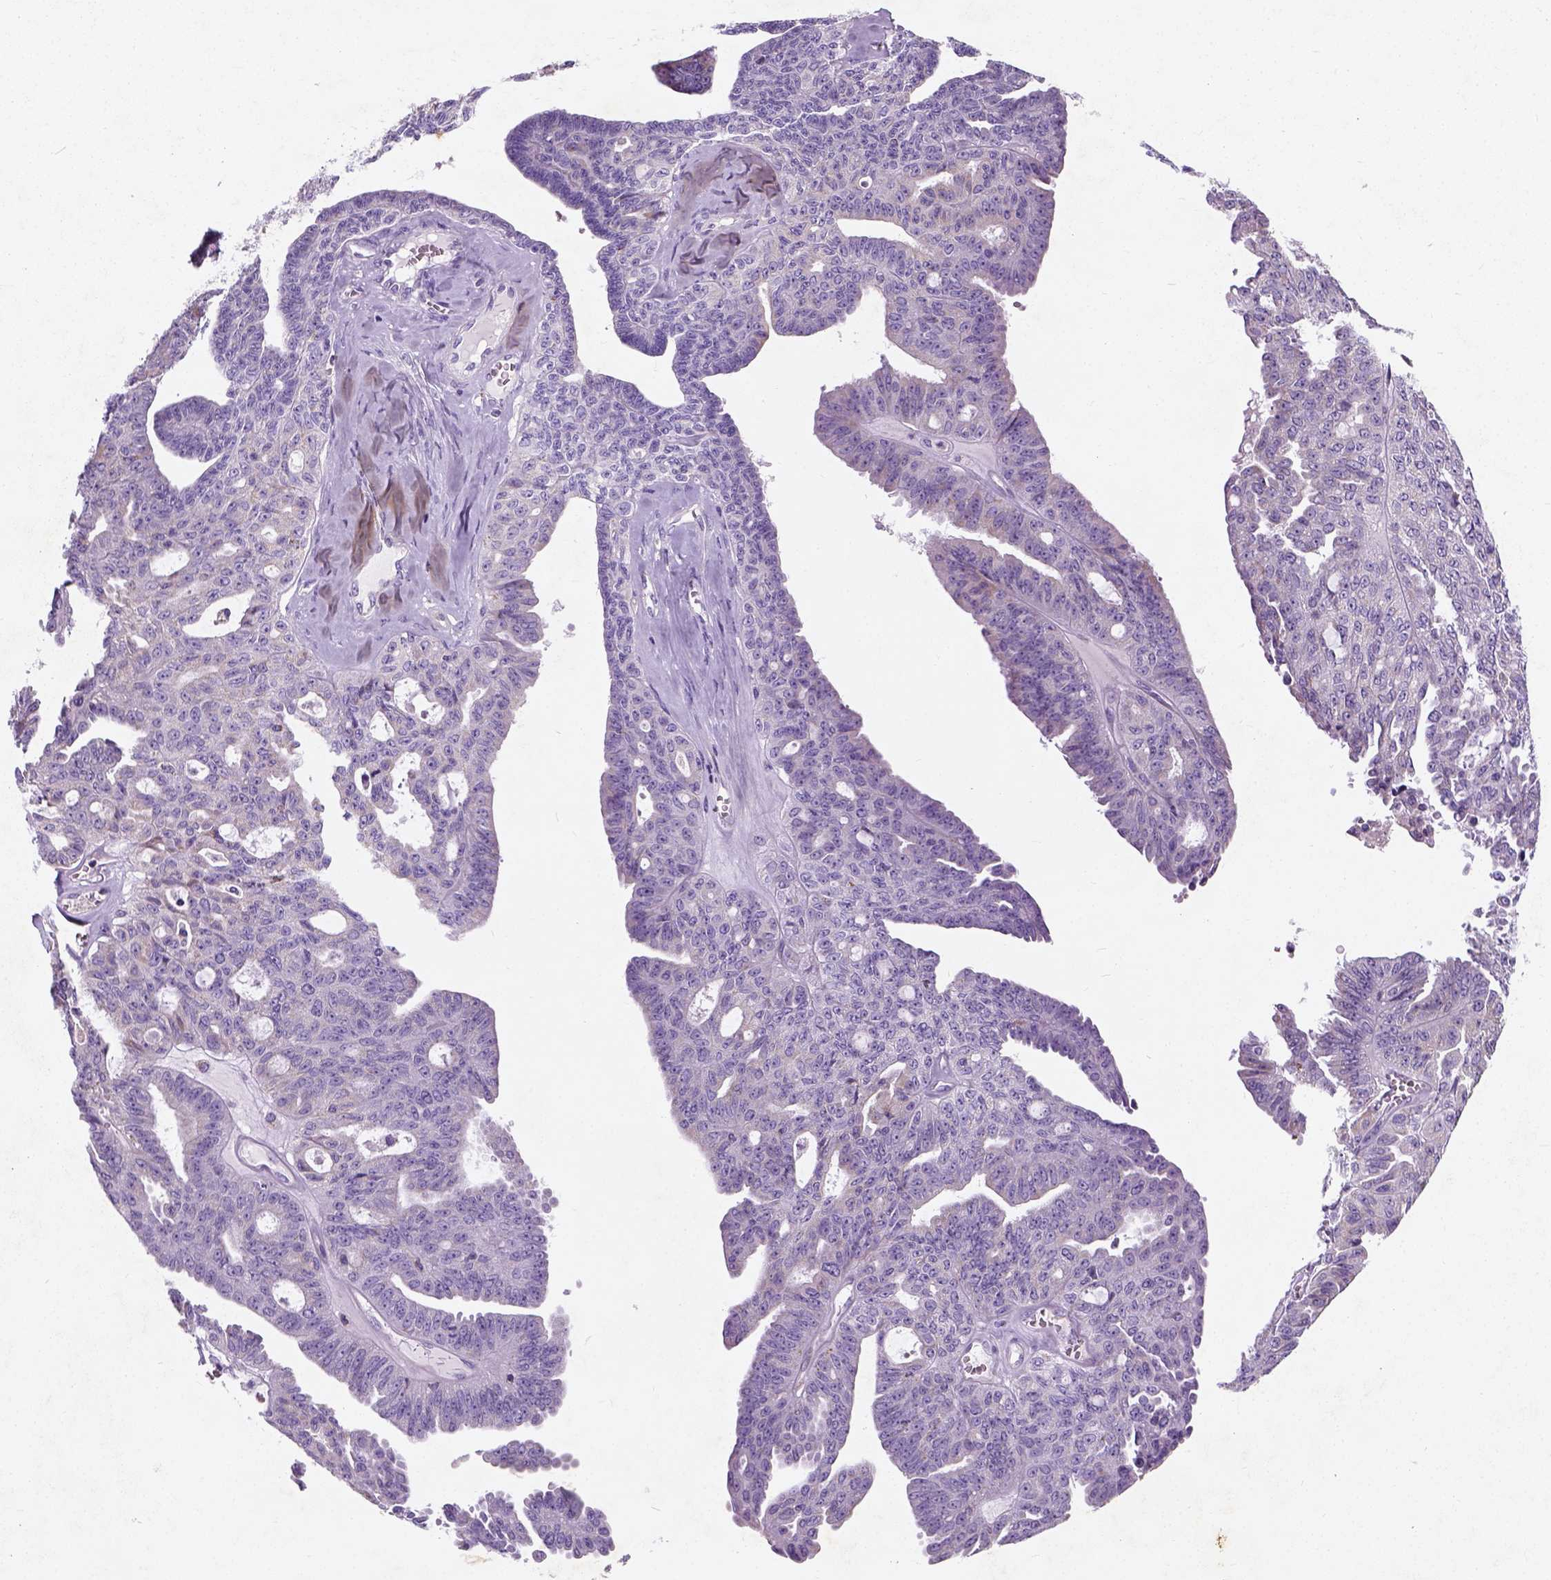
{"staining": {"intensity": "negative", "quantity": "none", "location": "none"}, "tissue": "ovarian cancer", "cell_type": "Tumor cells", "image_type": "cancer", "snomed": [{"axis": "morphology", "description": "Cystadenocarcinoma, serous, NOS"}, {"axis": "topography", "description": "Ovary"}], "caption": "This histopathology image is of ovarian cancer (serous cystadenocarcinoma) stained with IHC to label a protein in brown with the nuclei are counter-stained blue. There is no positivity in tumor cells. (Brightfield microscopy of DAB immunohistochemistry (IHC) at high magnification).", "gene": "CHODL", "patient": {"sex": "female", "age": 71}}